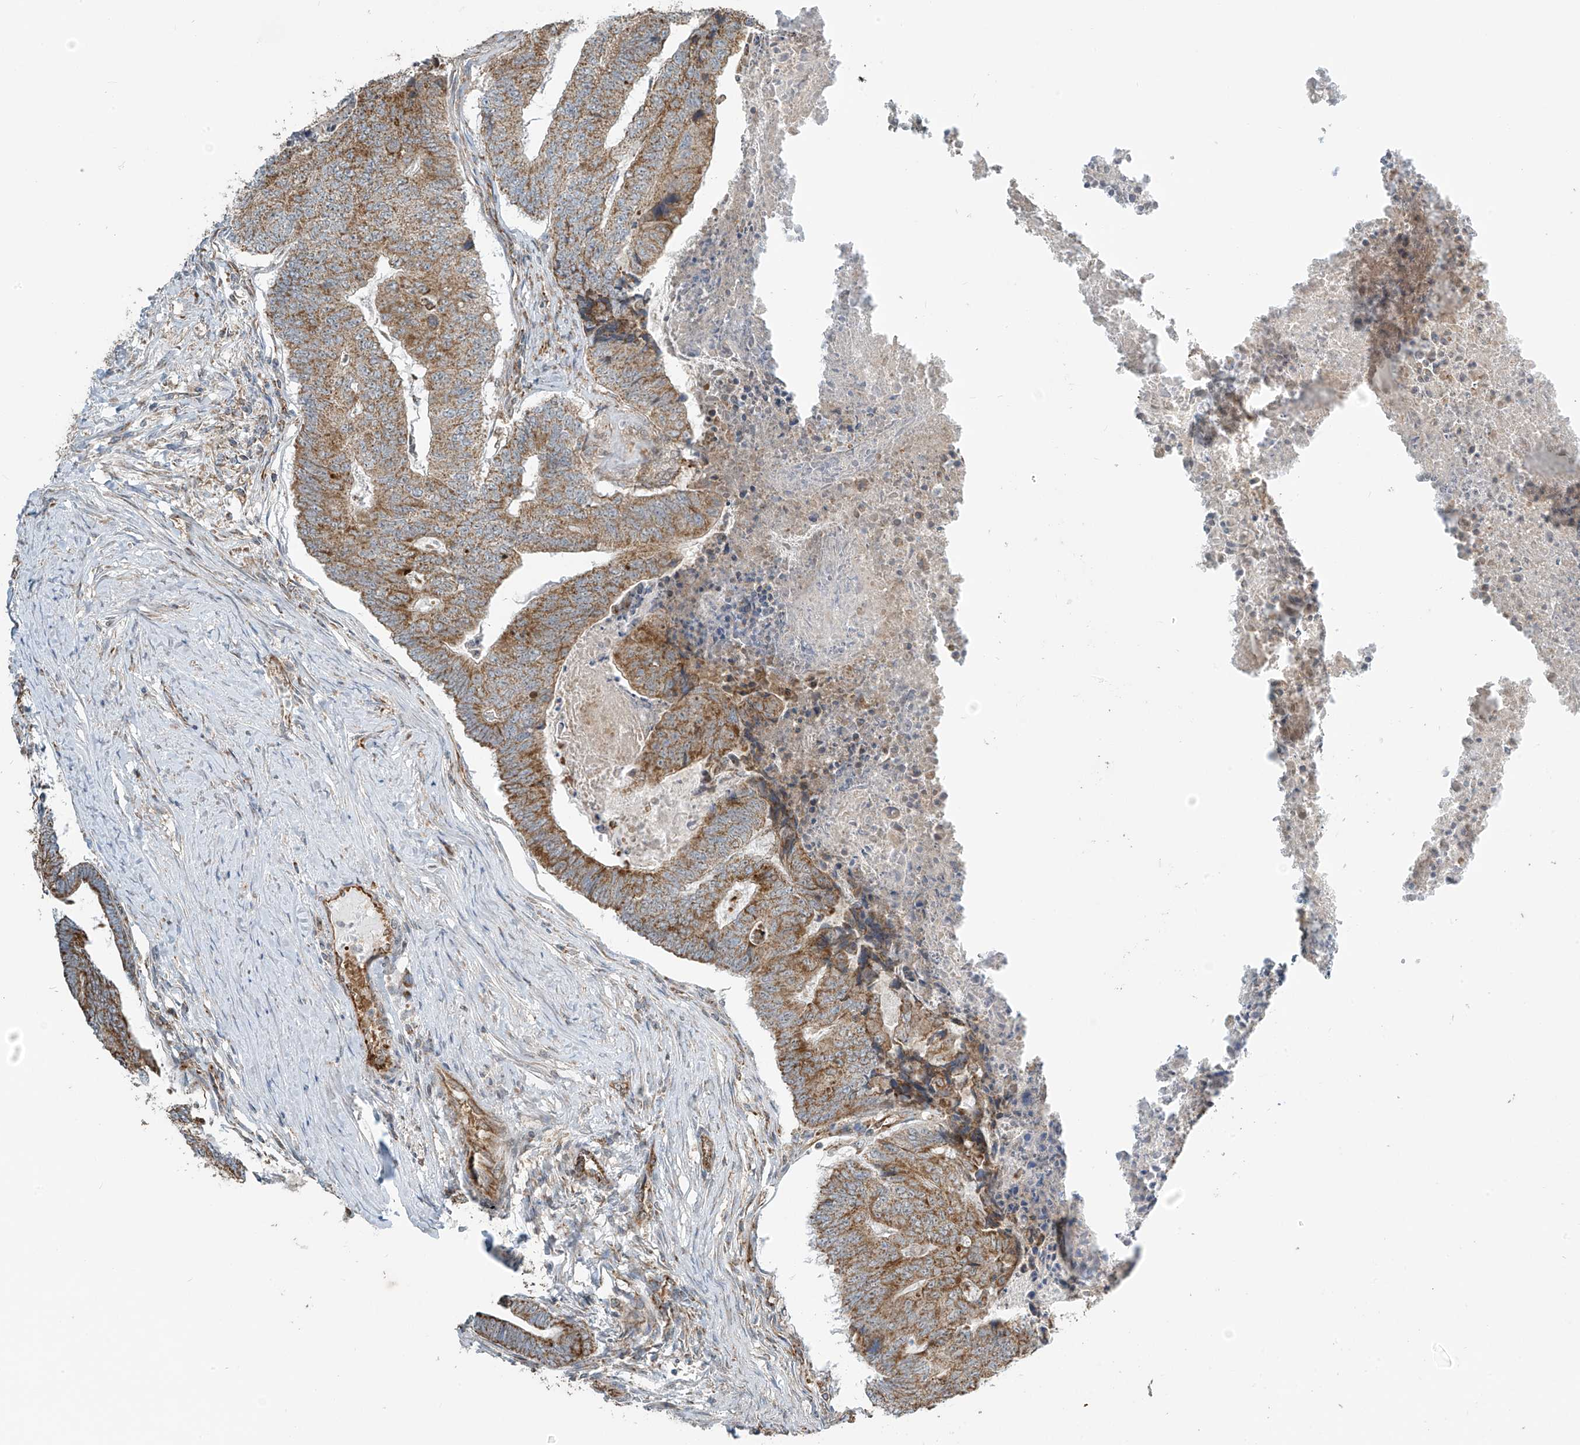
{"staining": {"intensity": "moderate", "quantity": ">75%", "location": "cytoplasmic/membranous"}, "tissue": "colorectal cancer", "cell_type": "Tumor cells", "image_type": "cancer", "snomed": [{"axis": "morphology", "description": "Adenocarcinoma, NOS"}, {"axis": "topography", "description": "Colon"}], "caption": "Protein staining shows moderate cytoplasmic/membranous staining in approximately >75% of tumor cells in colorectal cancer. The staining was performed using DAB to visualize the protein expression in brown, while the nuclei were stained in blue with hematoxylin (Magnification: 20x).", "gene": "METTL6", "patient": {"sex": "female", "age": 67}}